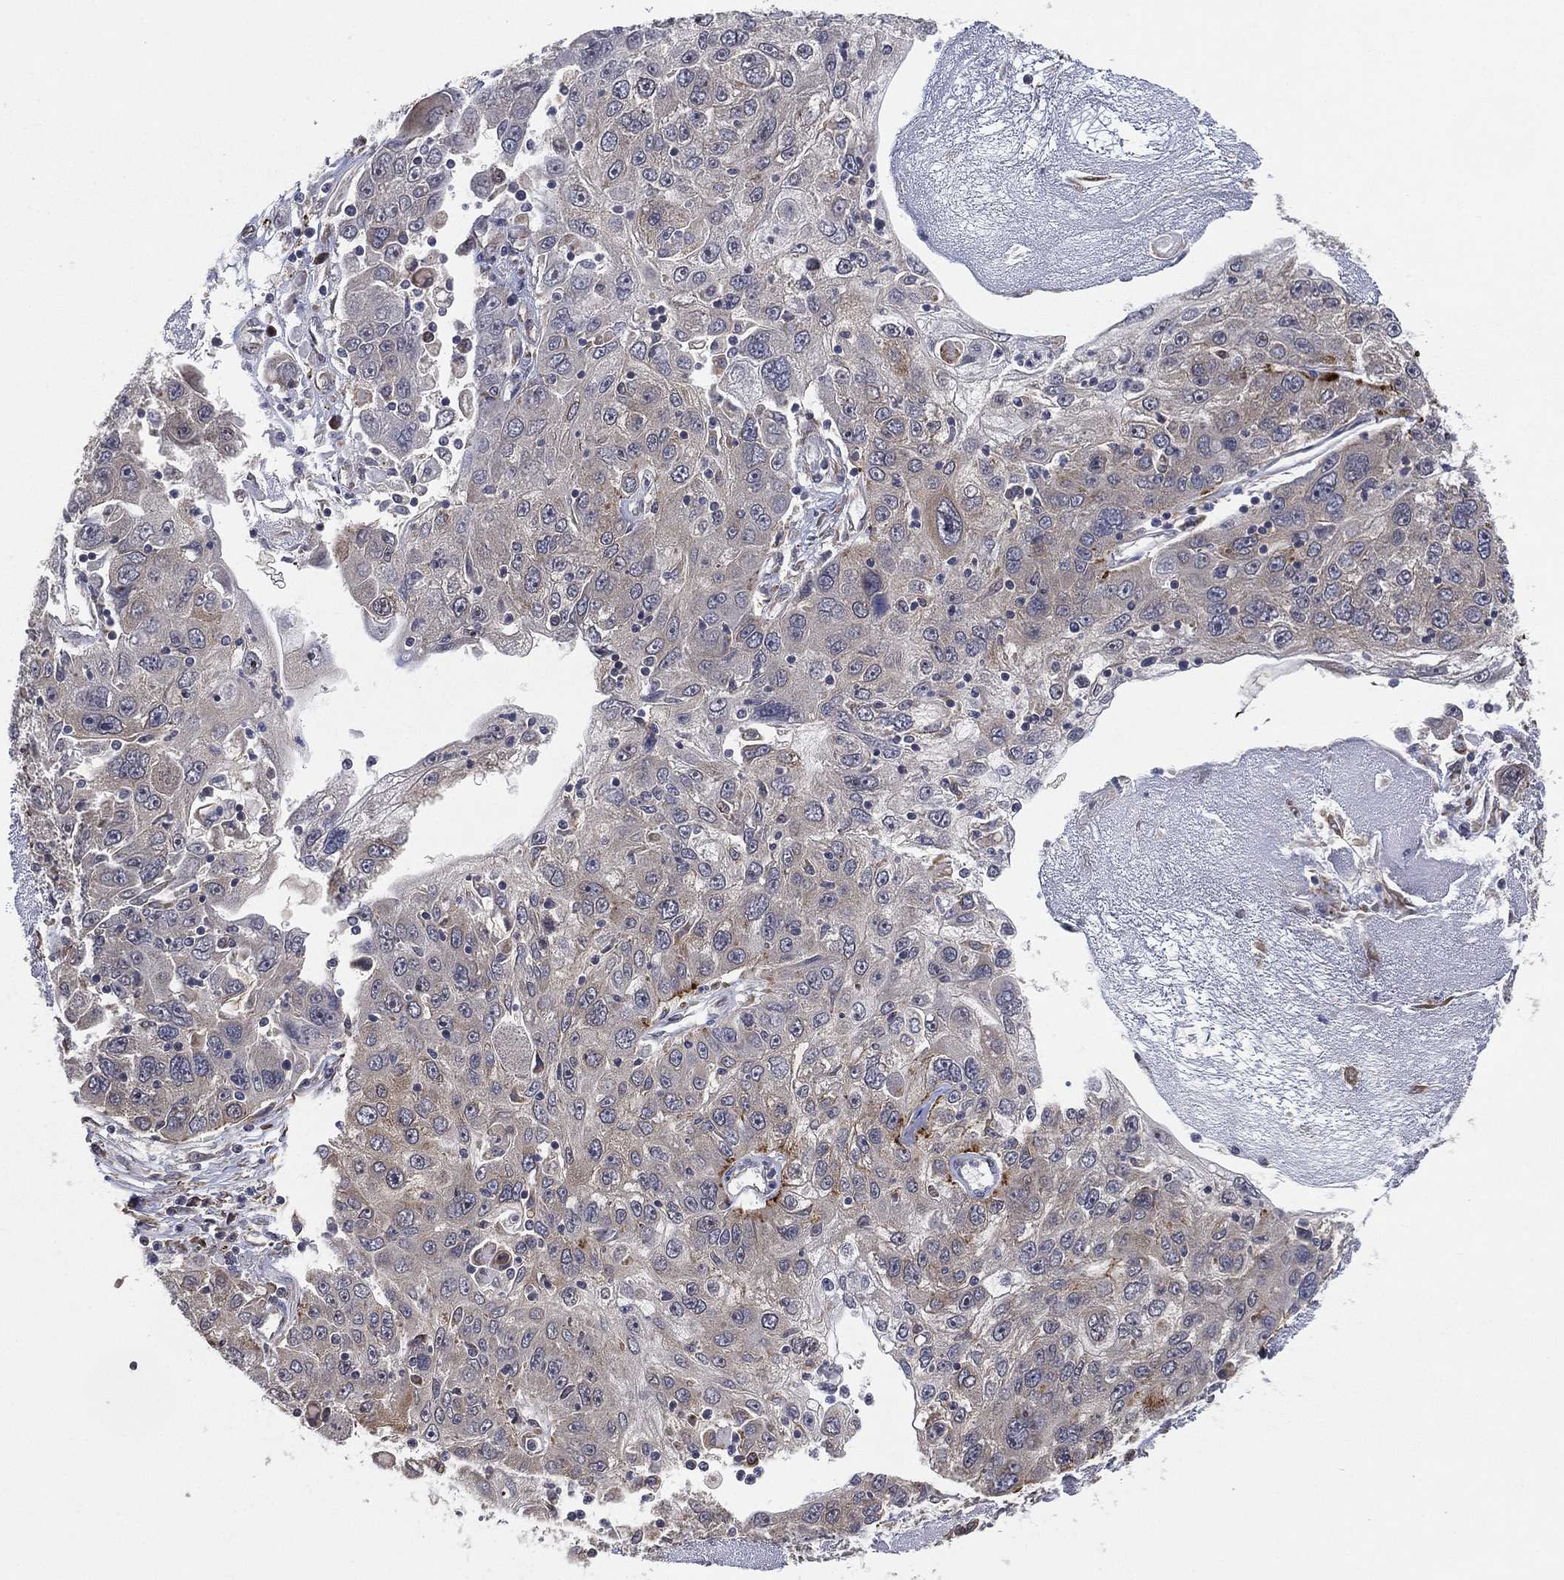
{"staining": {"intensity": "negative", "quantity": "none", "location": "none"}, "tissue": "stomach cancer", "cell_type": "Tumor cells", "image_type": "cancer", "snomed": [{"axis": "morphology", "description": "Adenocarcinoma, NOS"}, {"axis": "topography", "description": "Stomach"}], "caption": "Stomach cancer (adenocarcinoma) stained for a protein using IHC reveals no positivity tumor cells.", "gene": "FAM104A", "patient": {"sex": "male", "age": 56}}